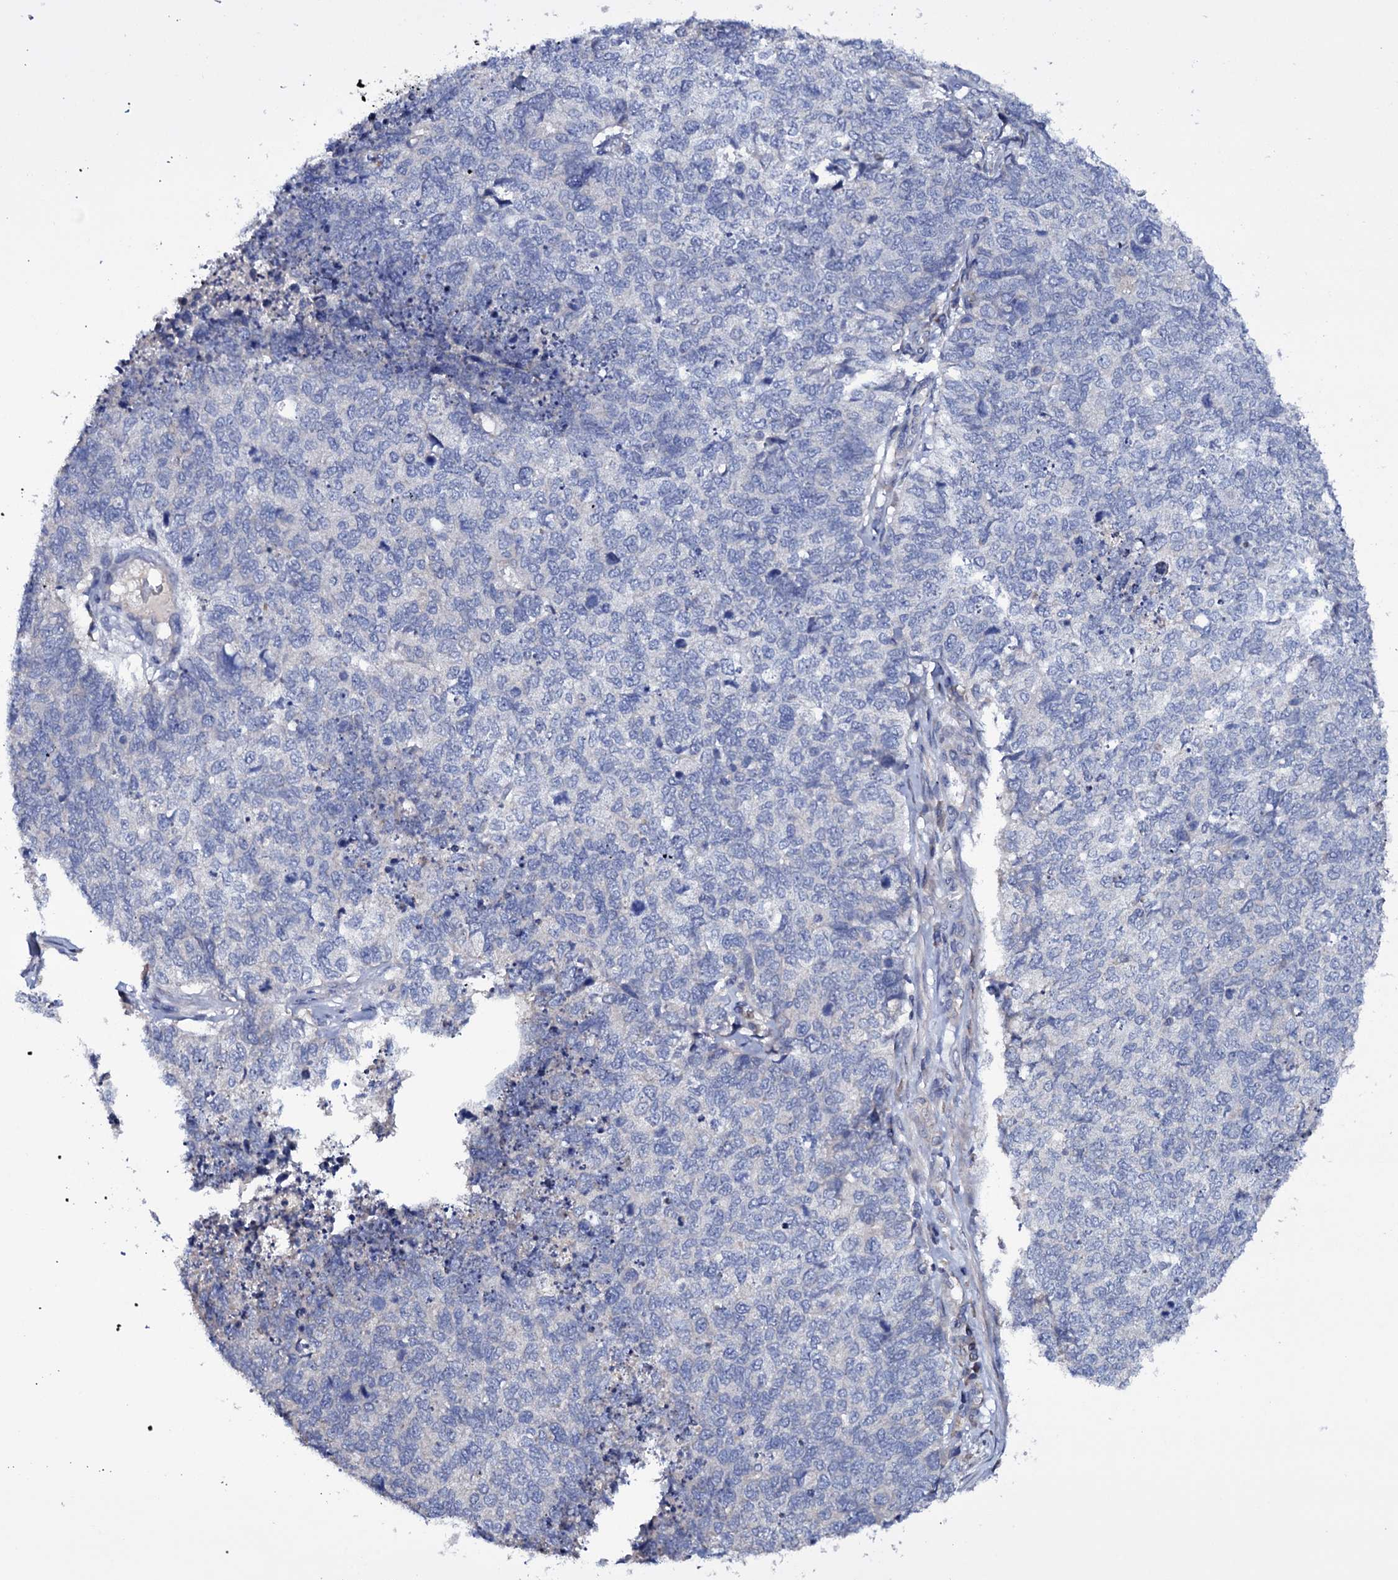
{"staining": {"intensity": "negative", "quantity": "none", "location": "none"}, "tissue": "cervical cancer", "cell_type": "Tumor cells", "image_type": "cancer", "snomed": [{"axis": "morphology", "description": "Squamous cell carcinoma, NOS"}, {"axis": "topography", "description": "Cervix"}], "caption": "Human cervical squamous cell carcinoma stained for a protein using IHC demonstrates no positivity in tumor cells.", "gene": "BCL2L14", "patient": {"sex": "female", "age": 63}}